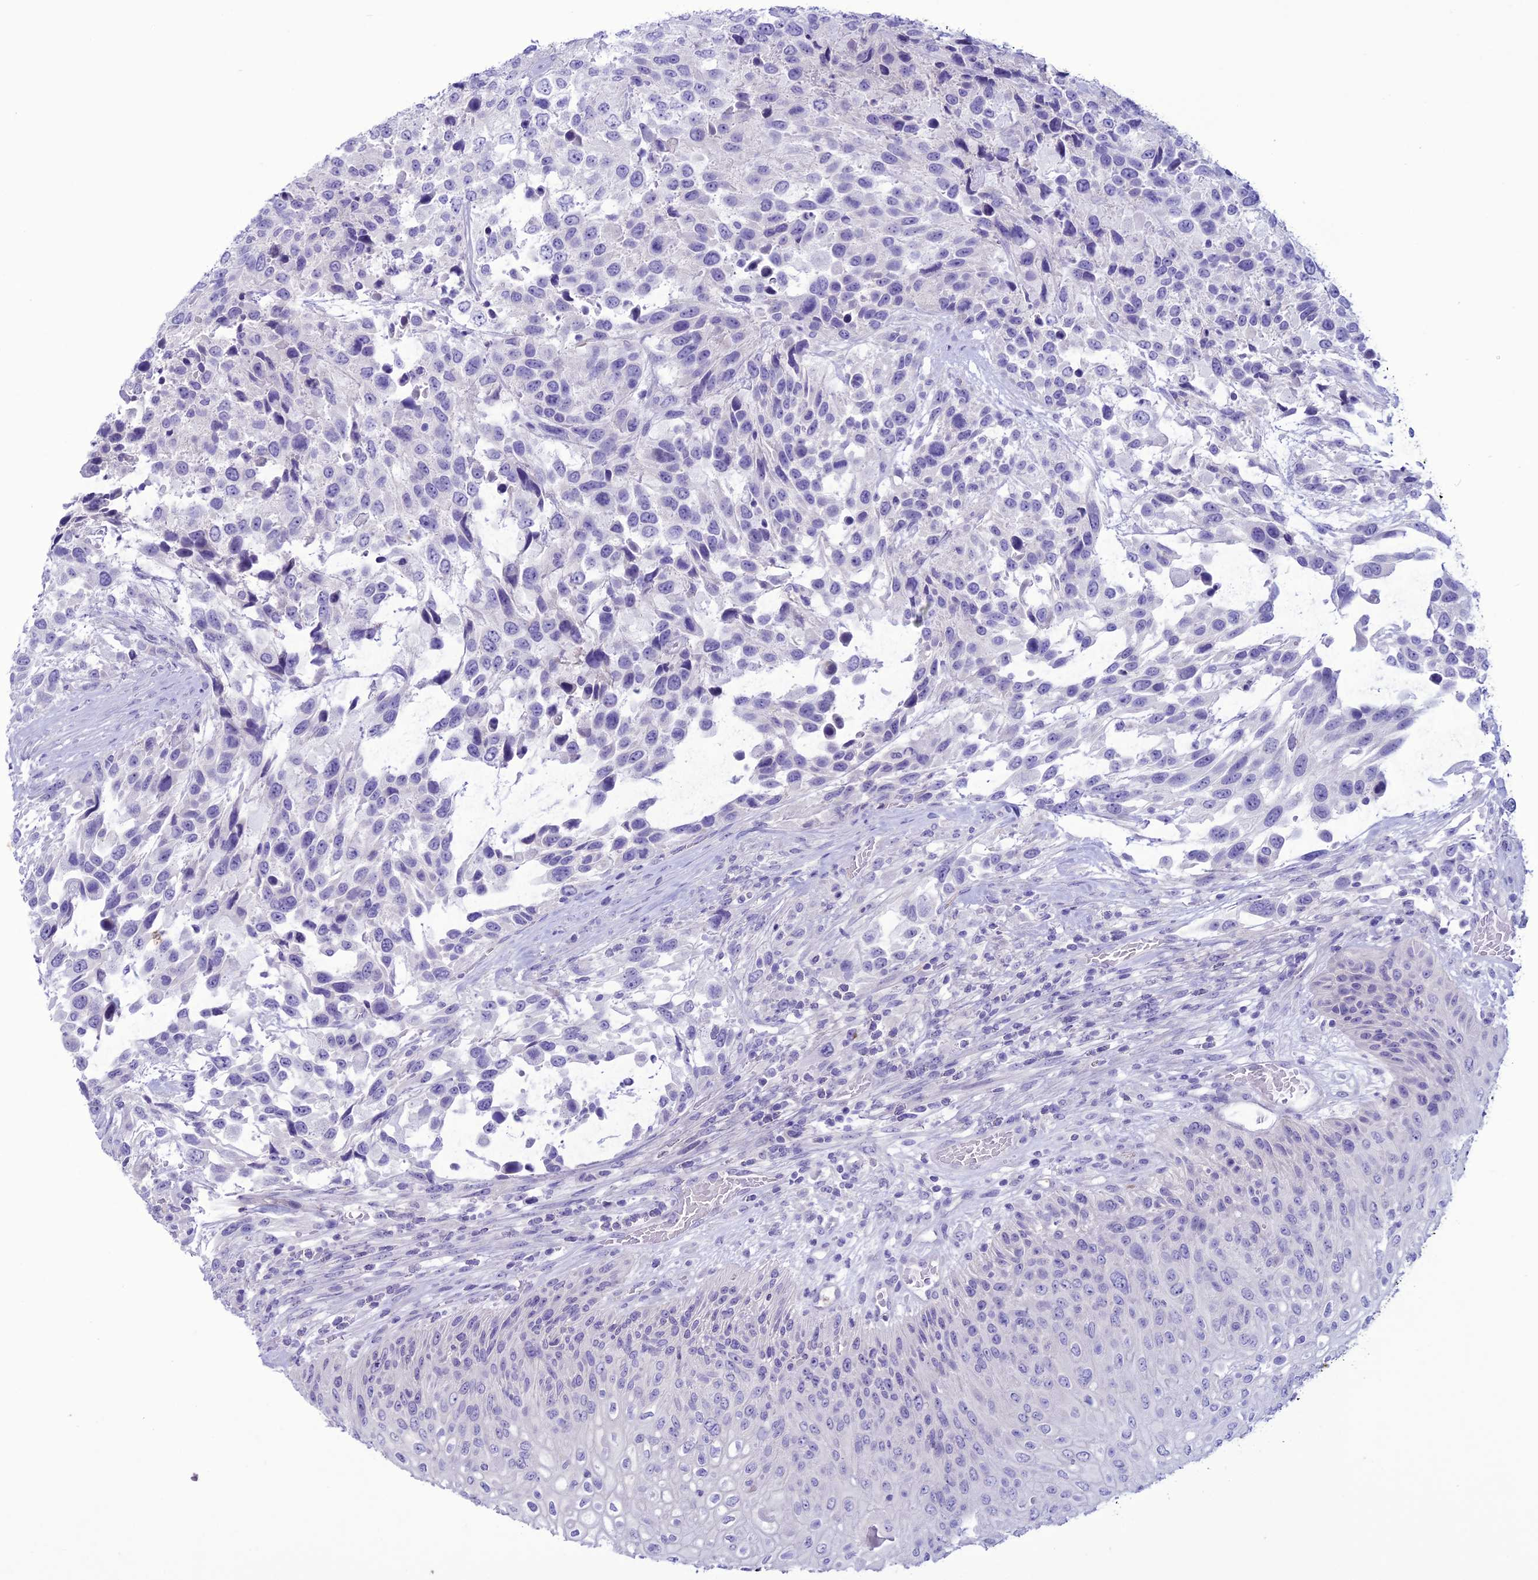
{"staining": {"intensity": "negative", "quantity": "none", "location": "none"}, "tissue": "urothelial cancer", "cell_type": "Tumor cells", "image_type": "cancer", "snomed": [{"axis": "morphology", "description": "Urothelial carcinoma, High grade"}, {"axis": "topography", "description": "Urinary bladder"}], "caption": "A micrograph of human high-grade urothelial carcinoma is negative for staining in tumor cells.", "gene": "CLEC2L", "patient": {"sex": "female", "age": 70}}